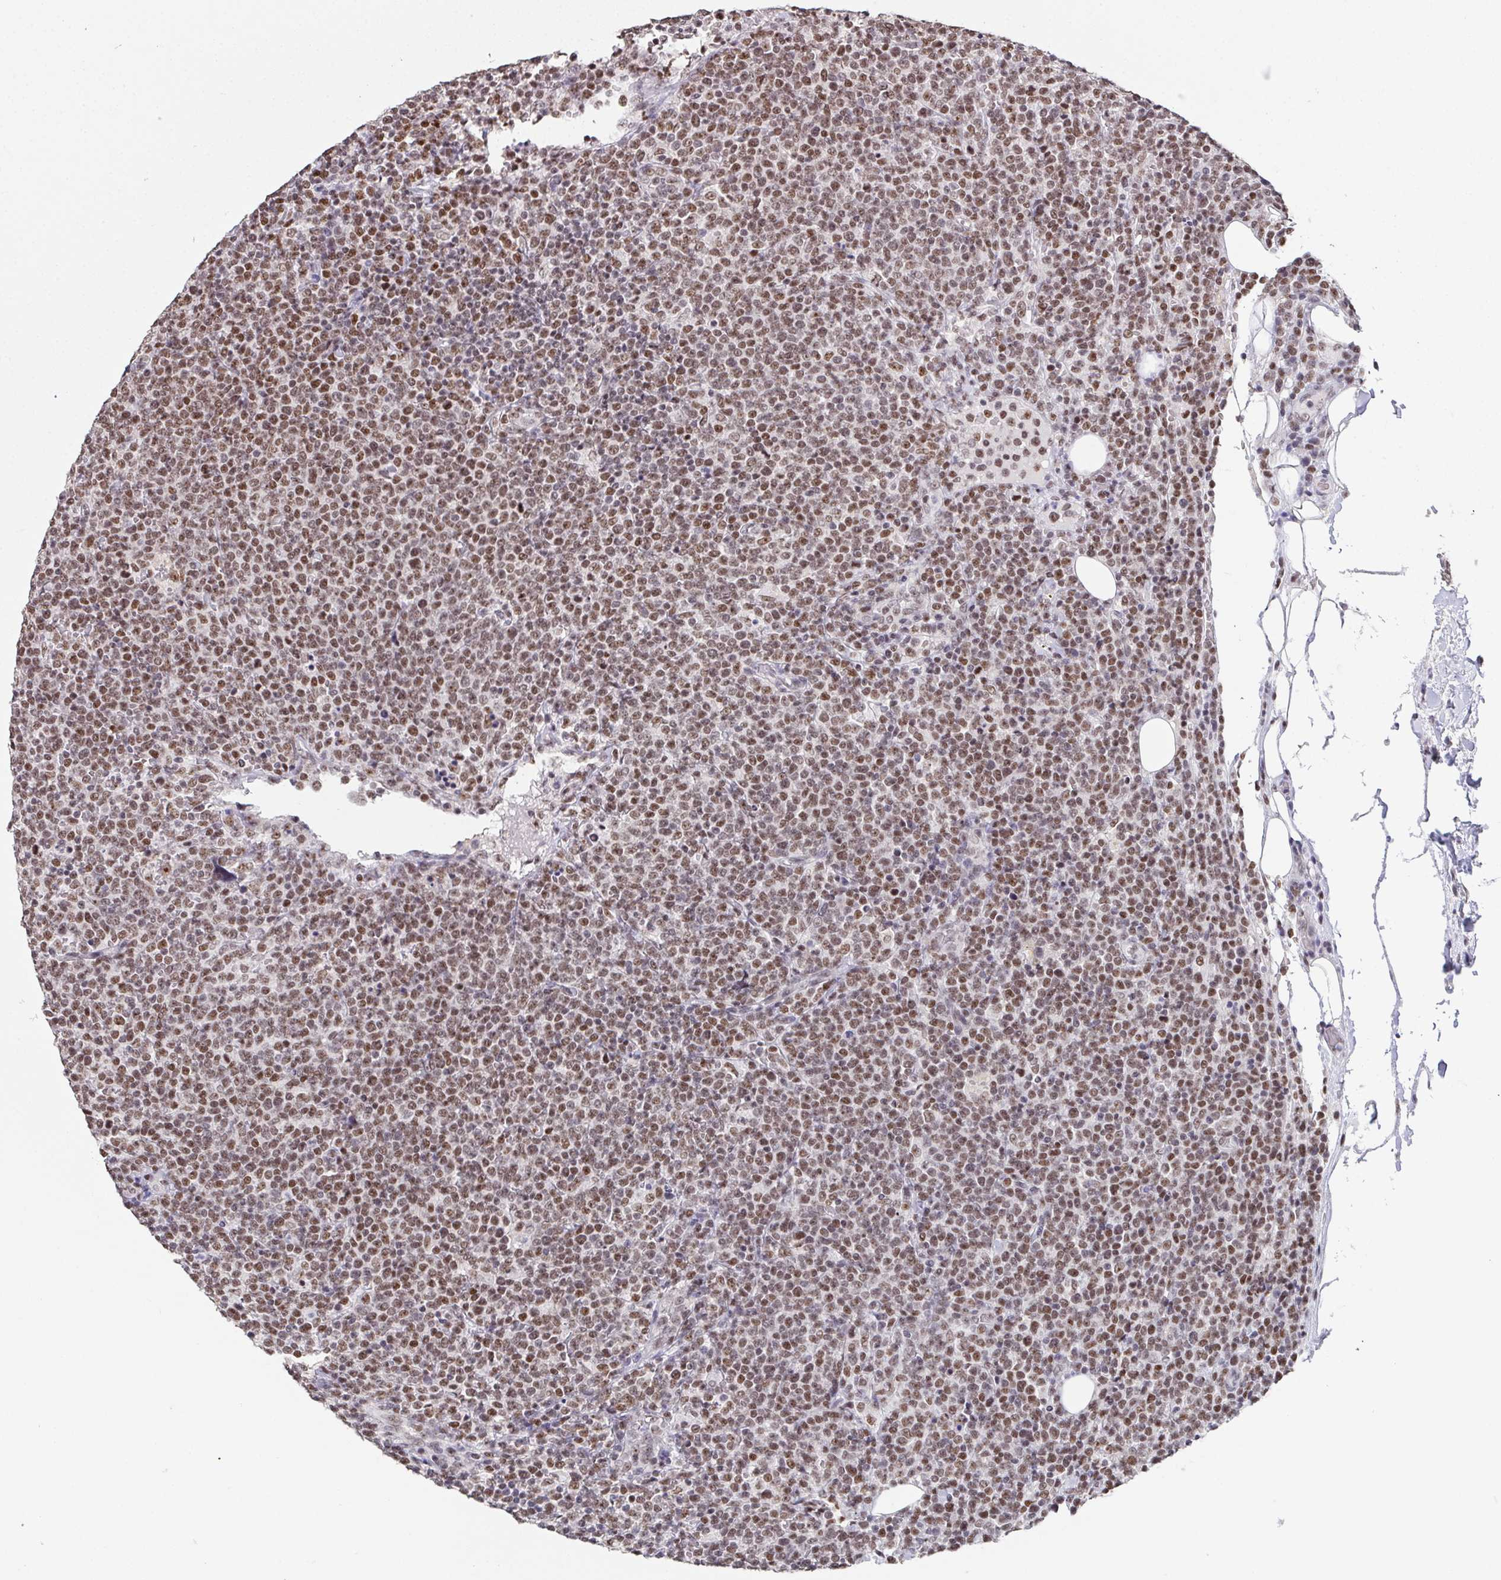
{"staining": {"intensity": "moderate", "quantity": ">75%", "location": "nuclear"}, "tissue": "lymphoma", "cell_type": "Tumor cells", "image_type": "cancer", "snomed": [{"axis": "morphology", "description": "Malignant lymphoma, non-Hodgkin's type, High grade"}, {"axis": "topography", "description": "Lymph node"}], "caption": "Protein expression analysis of human lymphoma reveals moderate nuclear staining in approximately >75% of tumor cells.", "gene": "ZNF800", "patient": {"sex": "male", "age": 61}}